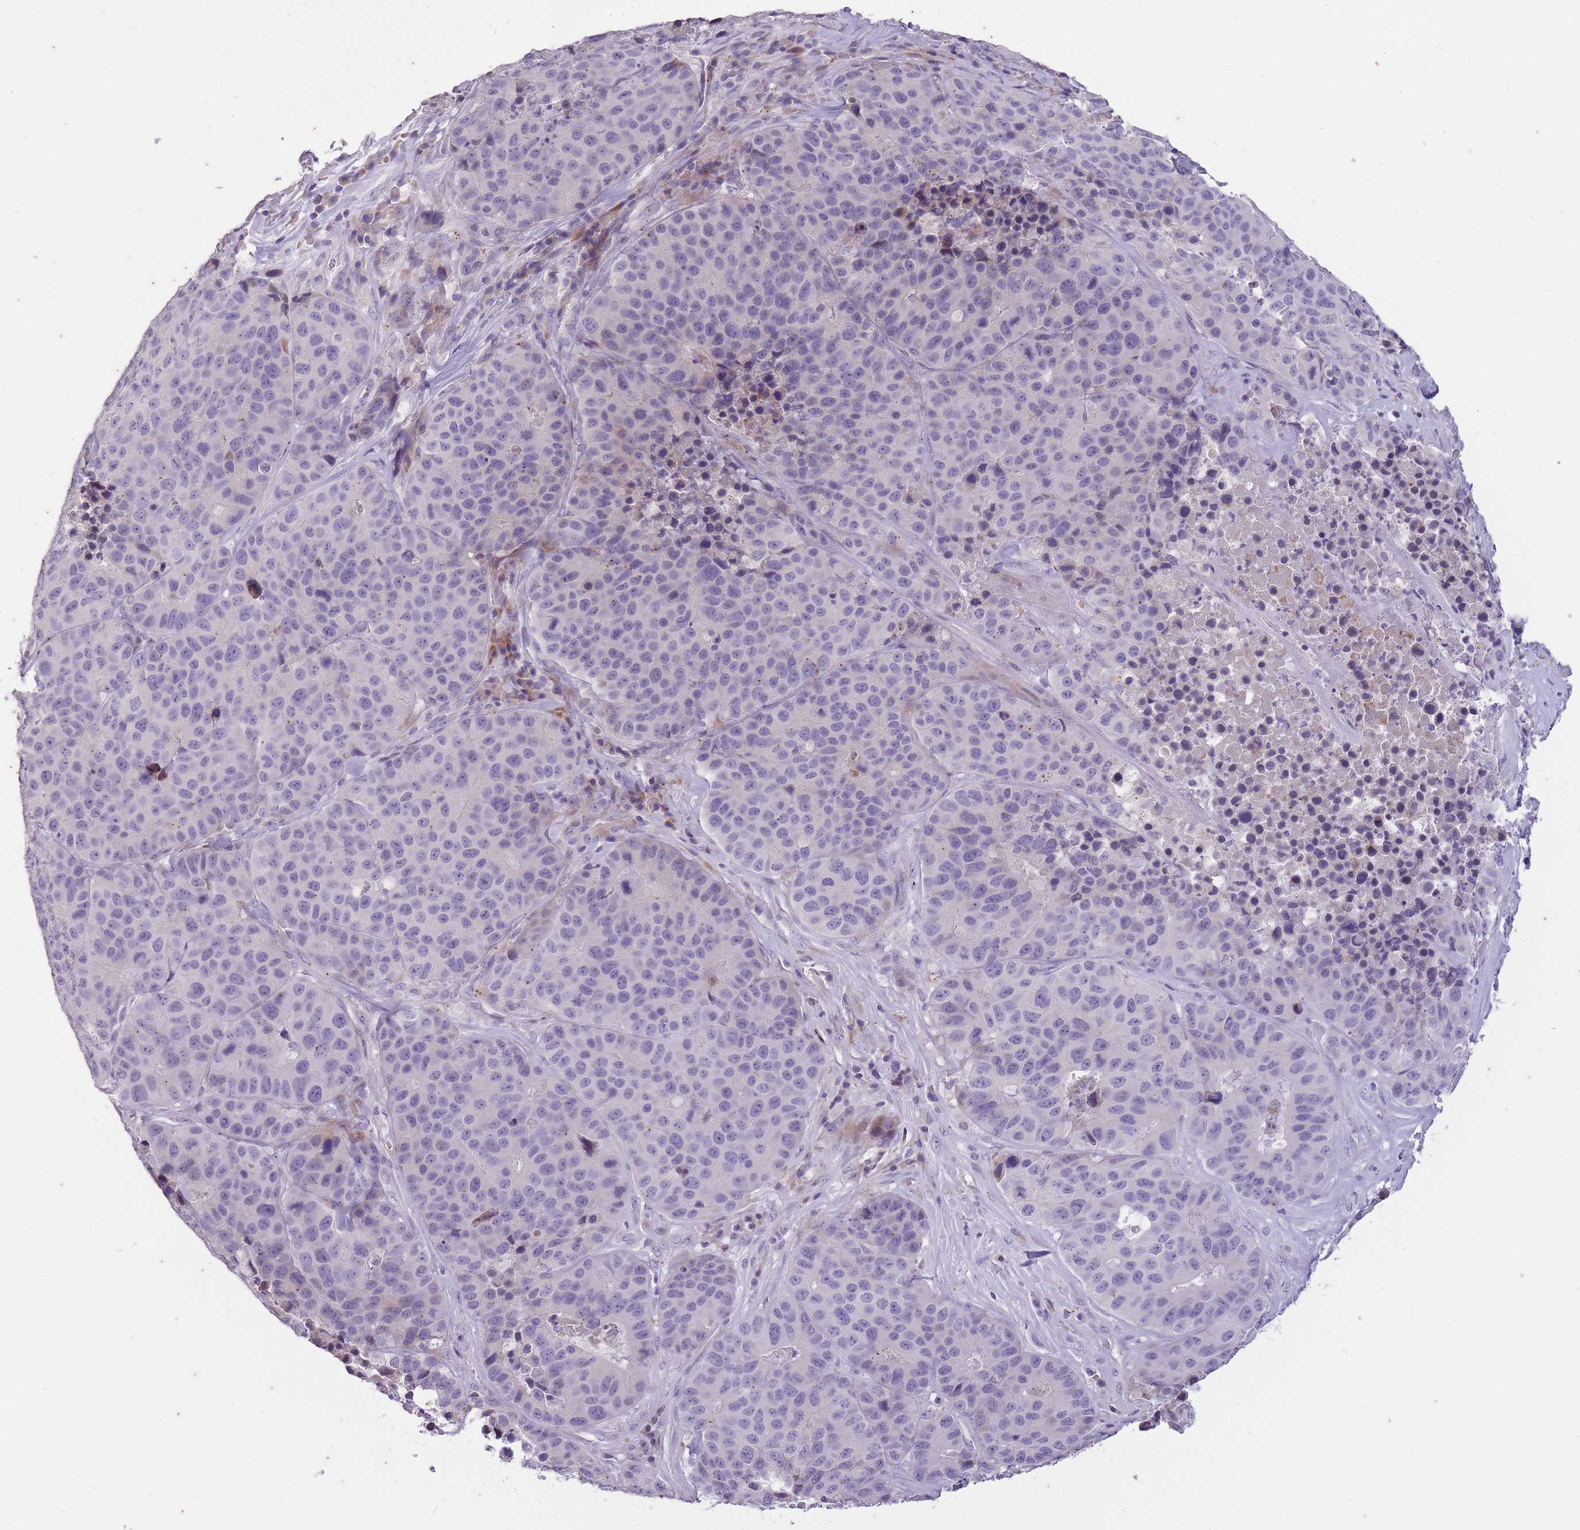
{"staining": {"intensity": "negative", "quantity": "none", "location": "none"}, "tissue": "stomach cancer", "cell_type": "Tumor cells", "image_type": "cancer", "snomed": [{"axis": "morphology", "description": "Adenocarcinoma, NOS"}, {"axis": "topography", "description": "Stomach"}], "caption": "A high-resolution micrograph shows IHC staining of adenocarcinoma (stomach), which exhibits no significant expression in tumor cells.", "gene": "CNTNAP3", "patient": {"sex": "male", "age": 71}}